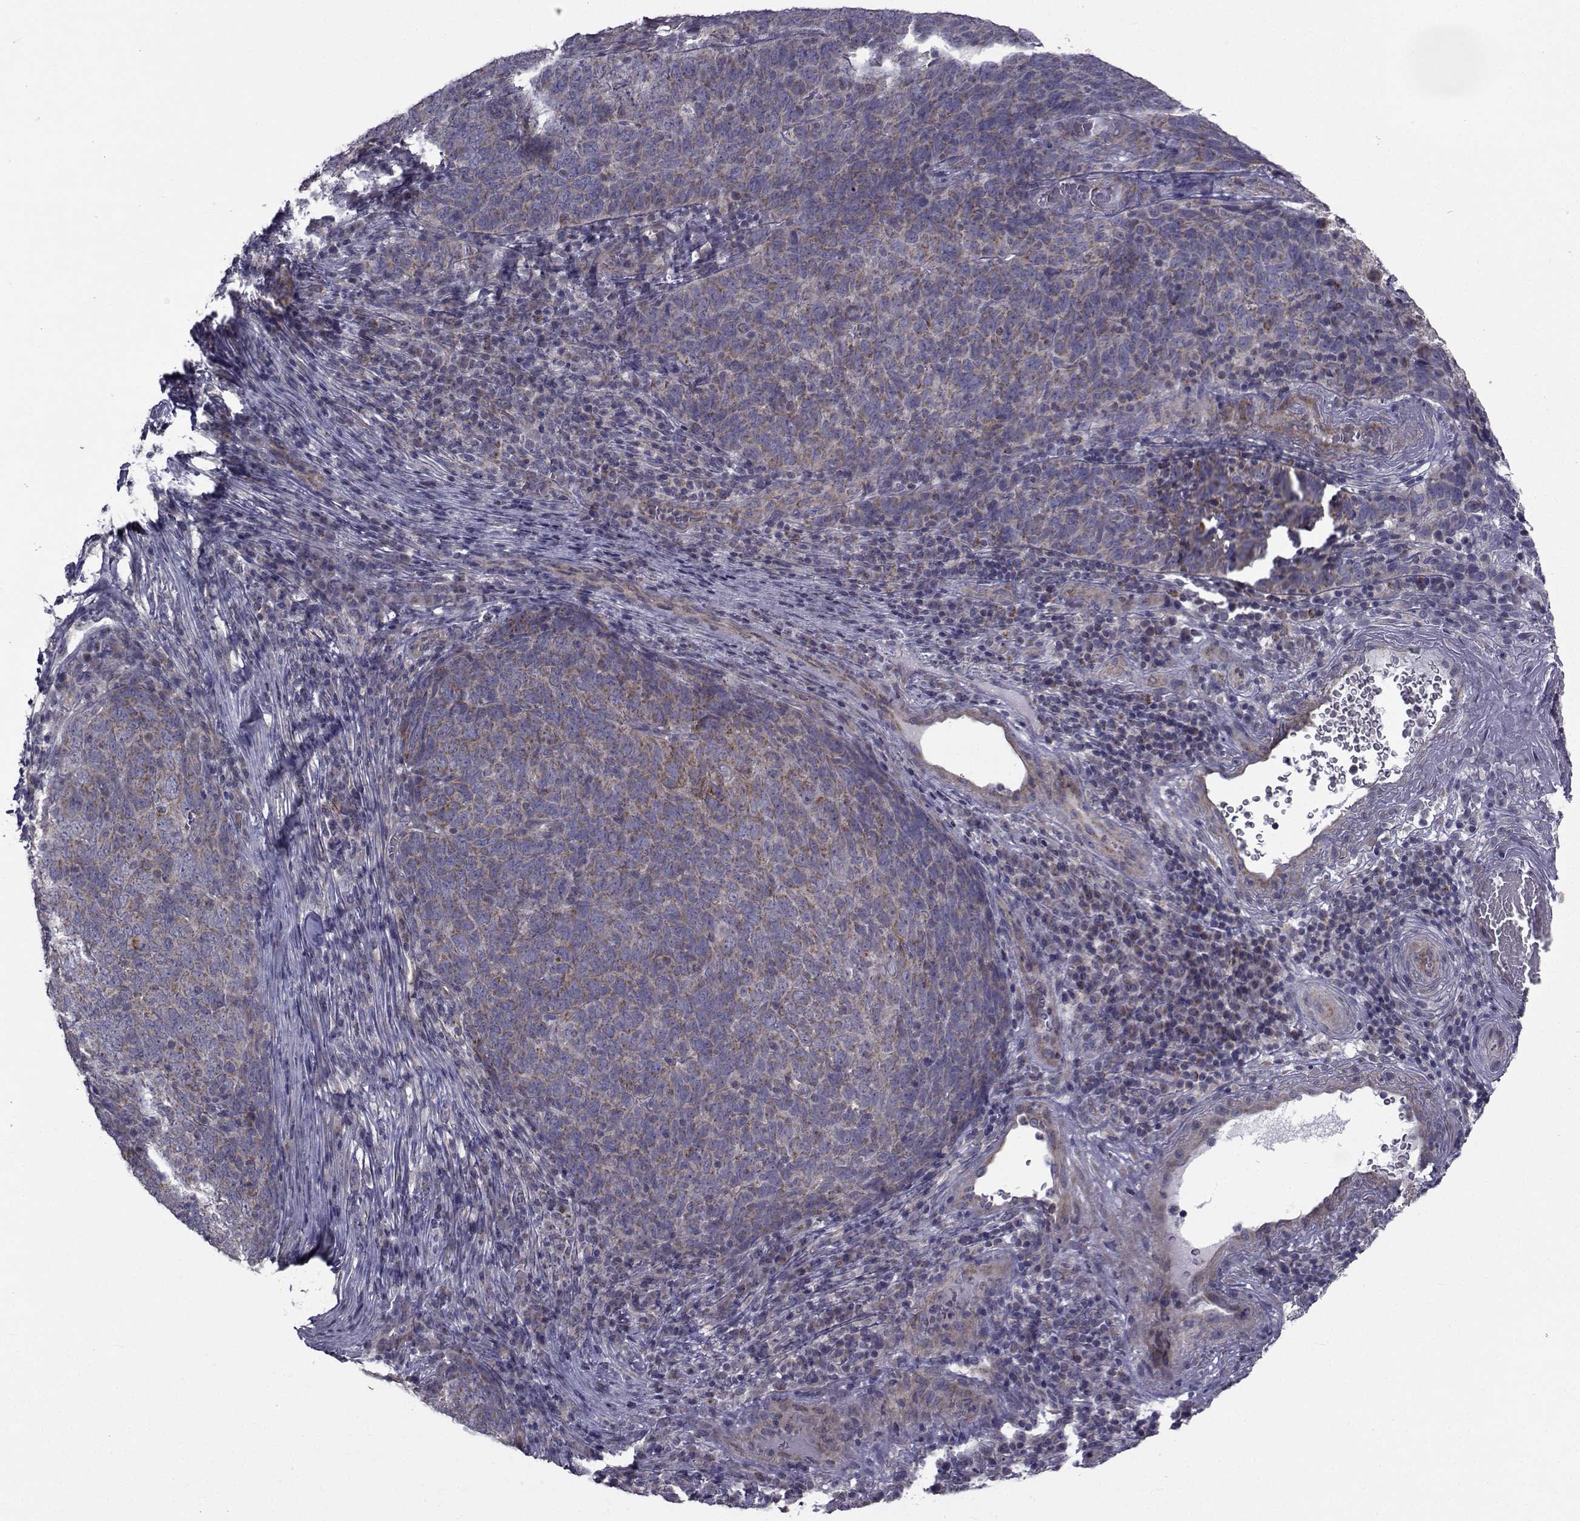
{"staining": {"intensity": "negative", "quantity": "none", "location": "none"}, "tissue": "skin cancer", "cell_type": "Tumor cells", "image_type": "cancer", "snomed": [{"axis": "morphology", "description": "Squamous cell carcinoma, NOS"}, {"axis": "topography", "description": "Skin"}, {"axis": "topography", "description": "Anal"}], "caption": "Immunohistochemistry of human skin cancer (squamous cell carcinoma) reveals no staining in tumor cells.", "gene": "CFAP74", "patient": {"sex": "female", "age": 51}}